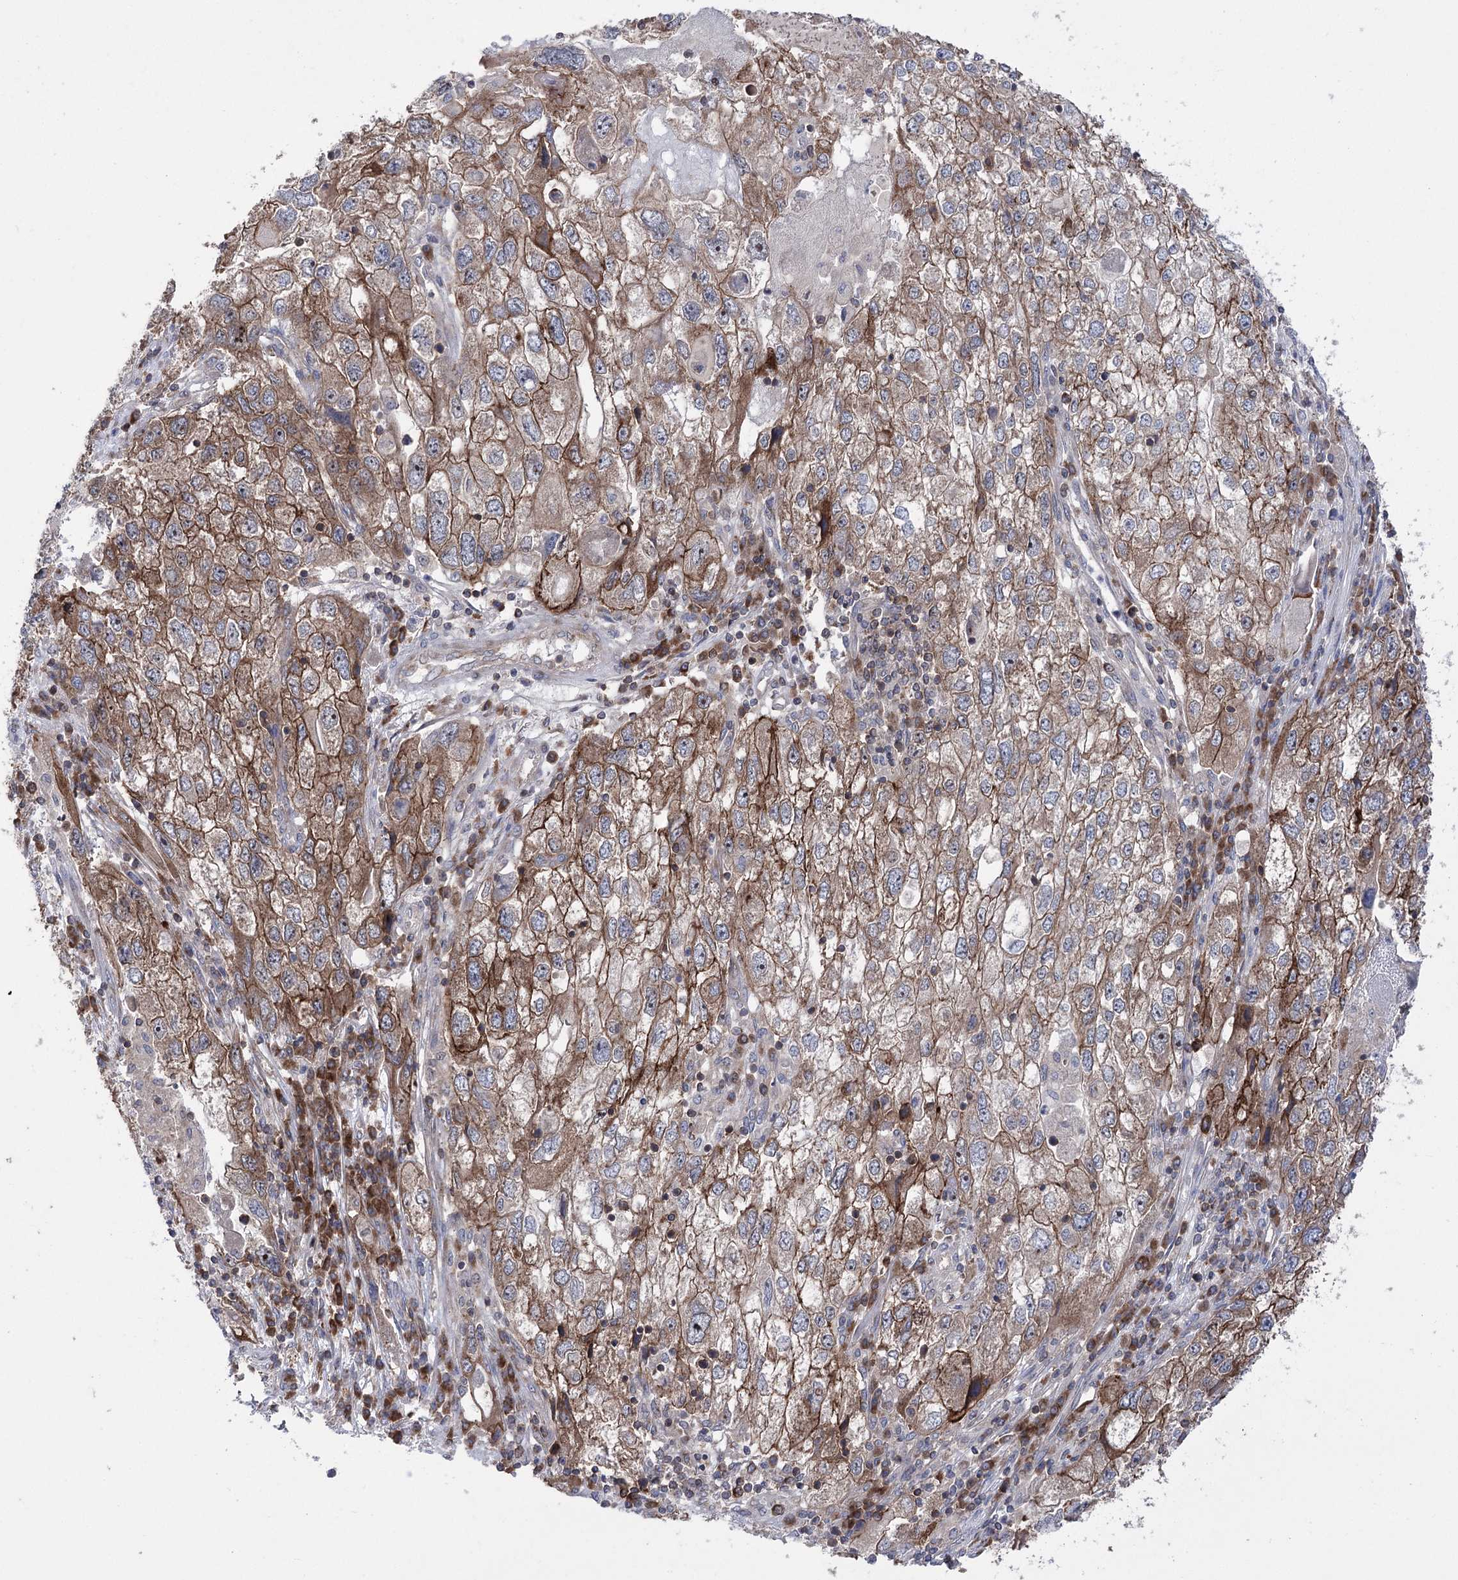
{"staining": {"intensity": "moderate", "quantity": ">75%", "location": "cytoplasmic/membranous"}, "tissue": "endometrial cancer", "cell_type": "Tumor cells", "image_type": "cancer", "snomed": [{"axis": "morphology", "description": "Adenocarcinoma, NOS"}, {"axis": "topography", "description": "Endometrium"}], "caption": "Tumor cells show medium levels of moderate cytoplasmic/membranous staining in about >75% of cells in endometrial cancer (adenocarcinoma). (Brightfield microscopy of DAB IHC at high magnification).", "gene": "ZNF622", "patient": {"sex": "female", "age": 49}}